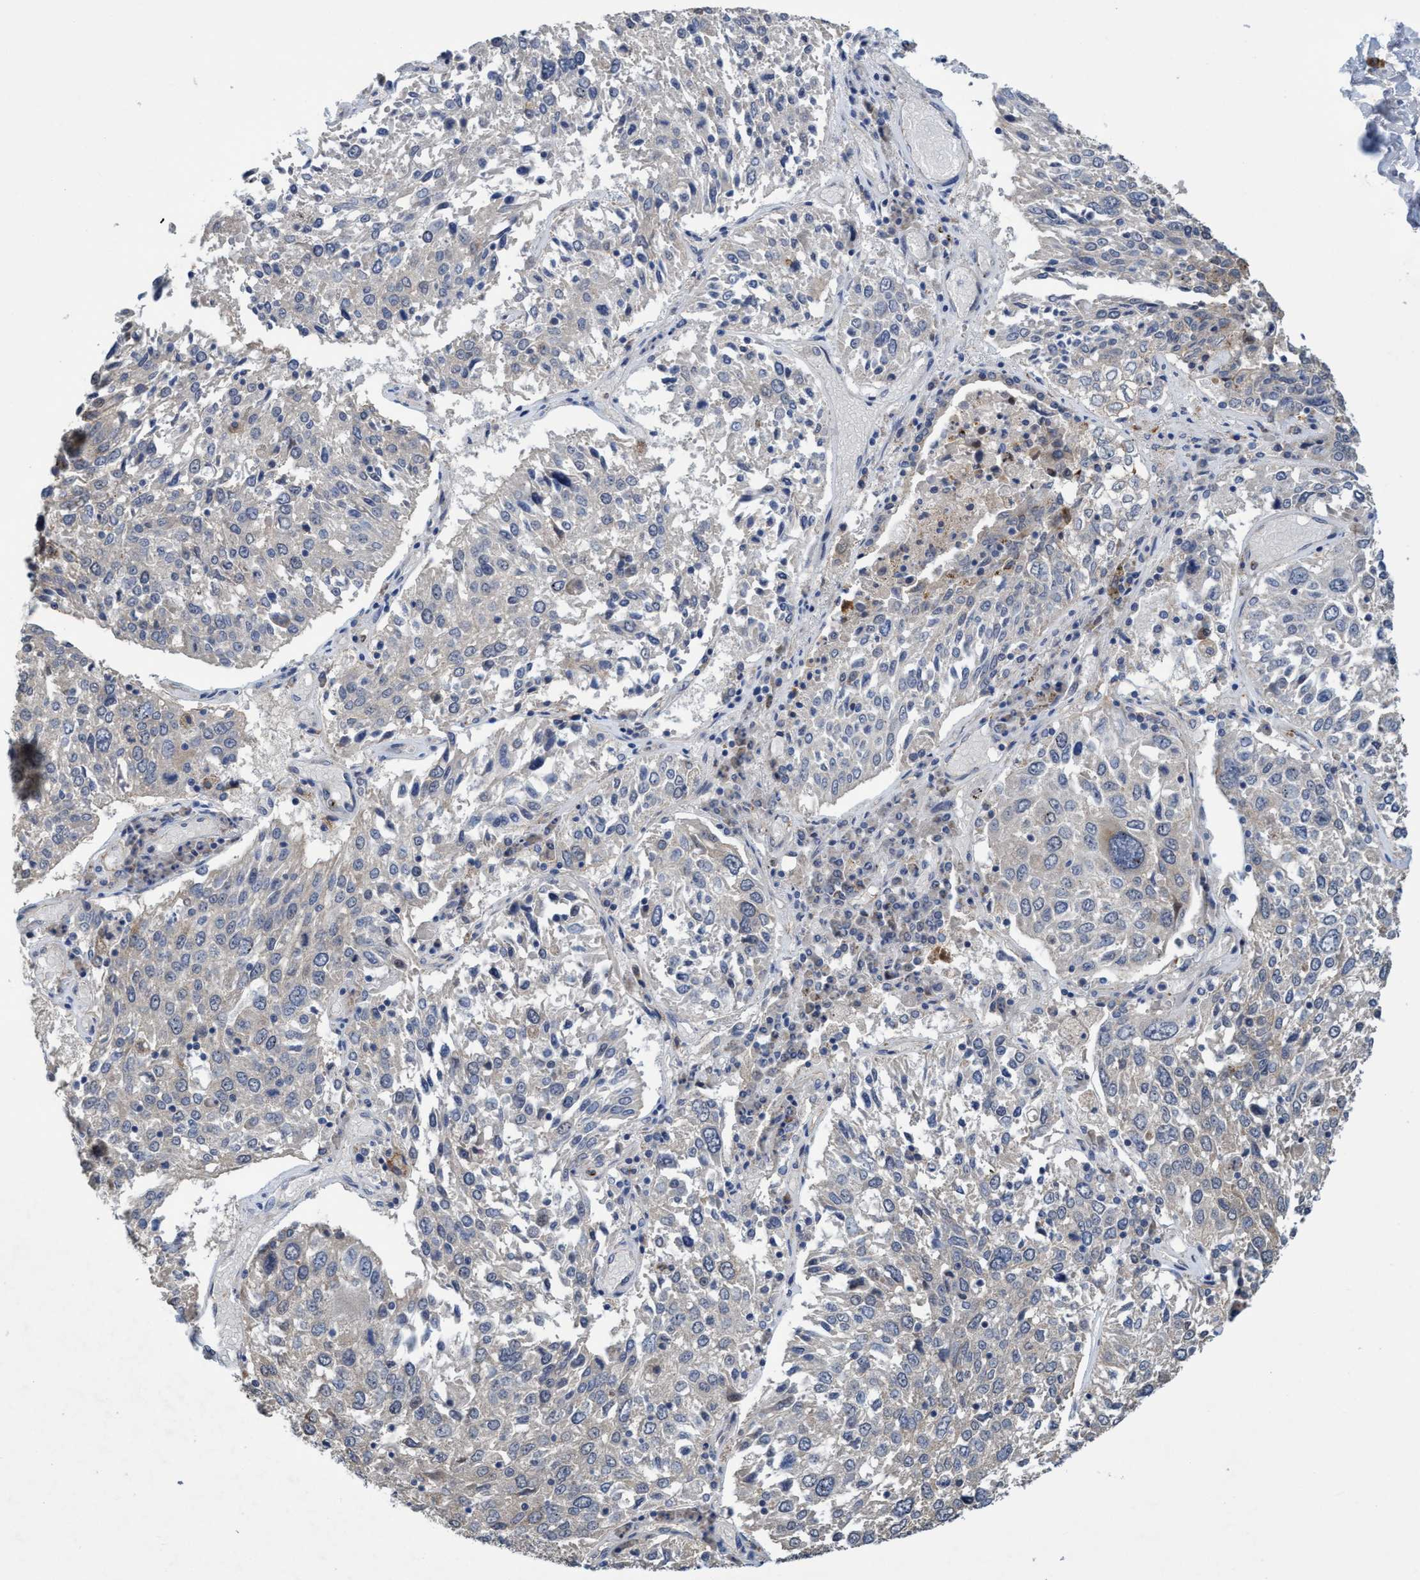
{"staining": {"intensity": "weak", "quantity": "<25%", "location": "cytoplasmic/membranous"}, "tissue": "lung cancer", "cell_type": "Tumor cells", "image_type": "cancer", "snomed": [{"axis": "morphology", "description": "Squamous cell carcinoma, NOS"}, {"axis": "topography", "description": "Lung"}], "caption": "Human squamous cell carcinoma (lung) stained for a protein using immunohistochemistry (IHC) displays no staining in tumor cells.", "gene": "SEMA4D", "patient": {"sex": "male", "age": 65}}